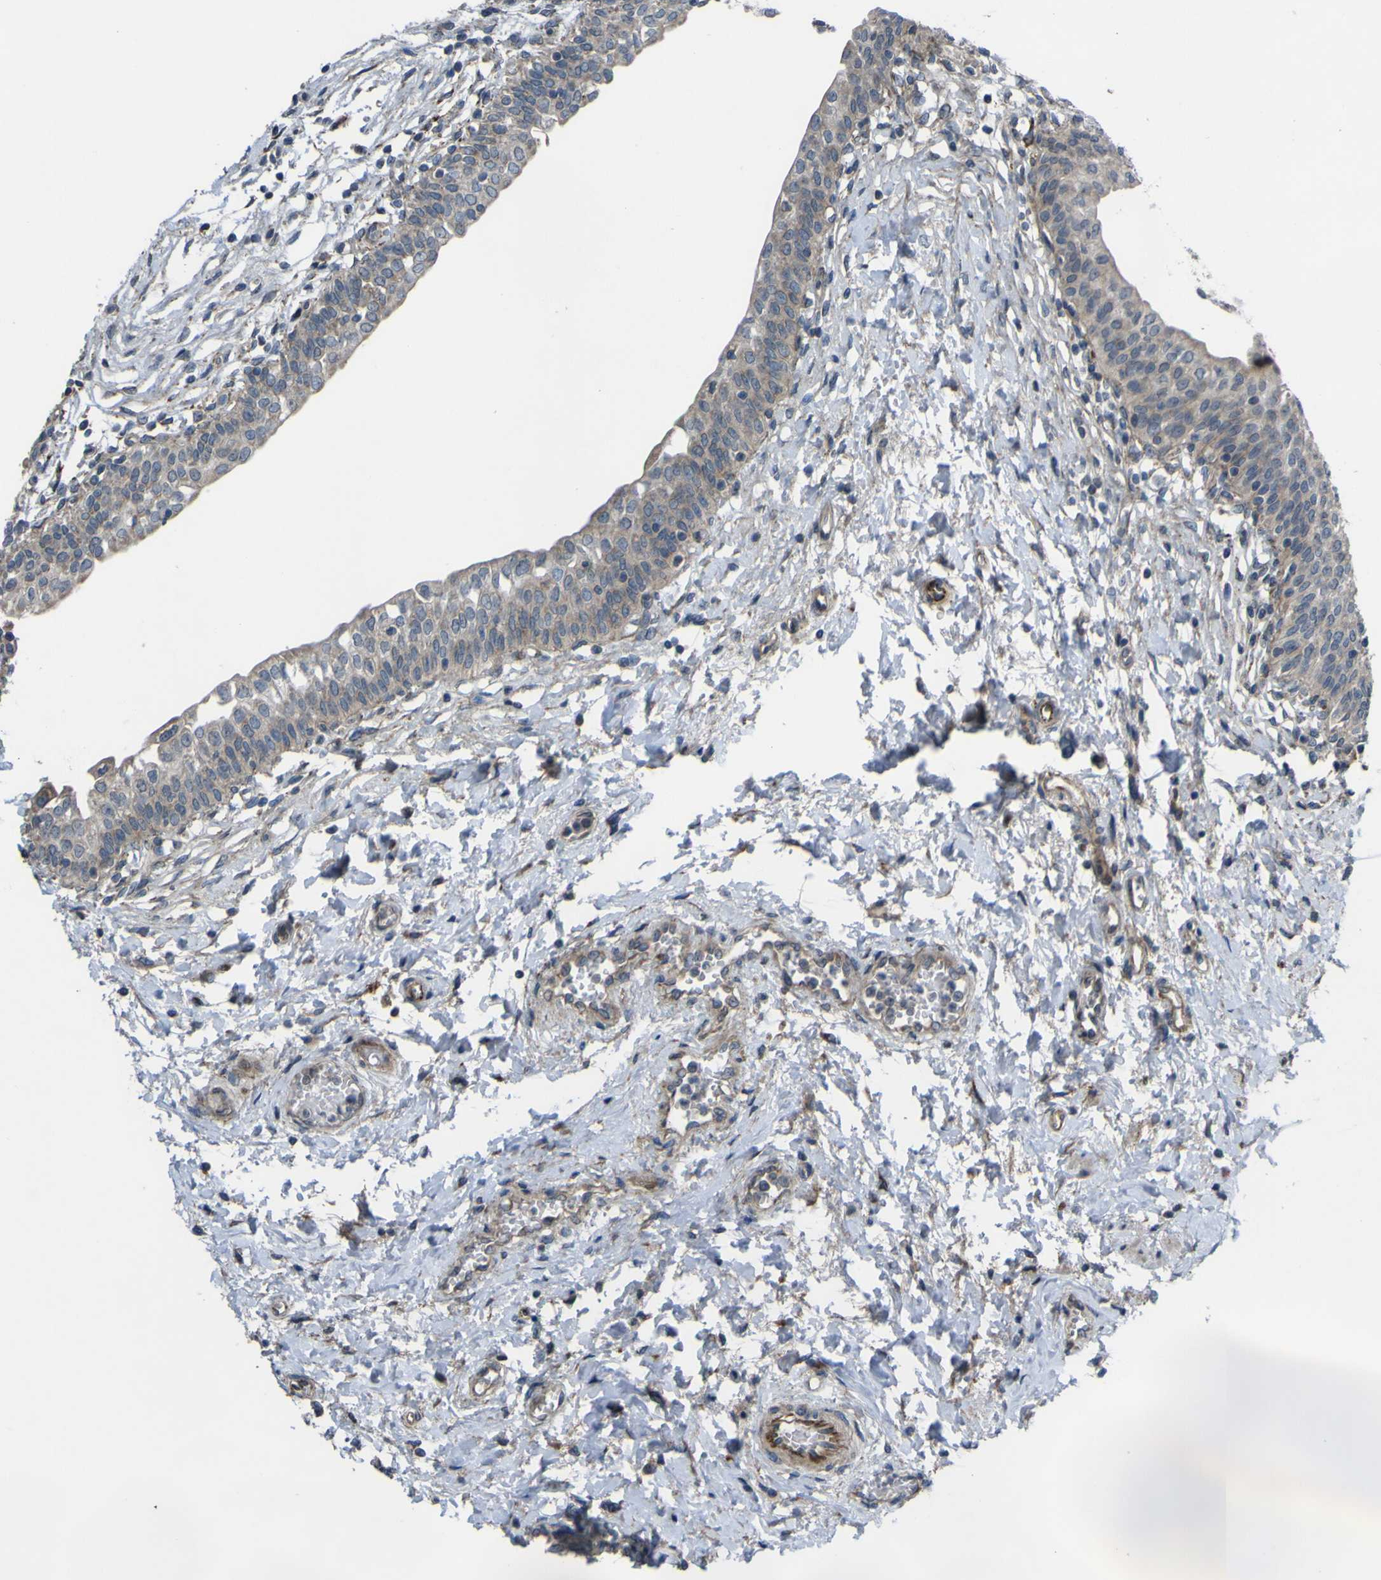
{"staining": {"intensity": "moderate", "quantity": "25%-75%", "location": "cytoplasmic/membranous"}, "tissue": "urinary bladder", "cell_type": "Urothelial cells", "image_type": "normal", "snomed": [{"axis": "morphology", "description": "Normal tissue, NOS"}, {"axis": "topography", "description": "Urinary bladder"}], "caption": "Moderate cytoplasmic/membranous staining is seen in about 25%-75% of urothelial cells in normal urinary bladder.", "gene": "GPLD1", "patient": {"sex": "male", "age": 55}}